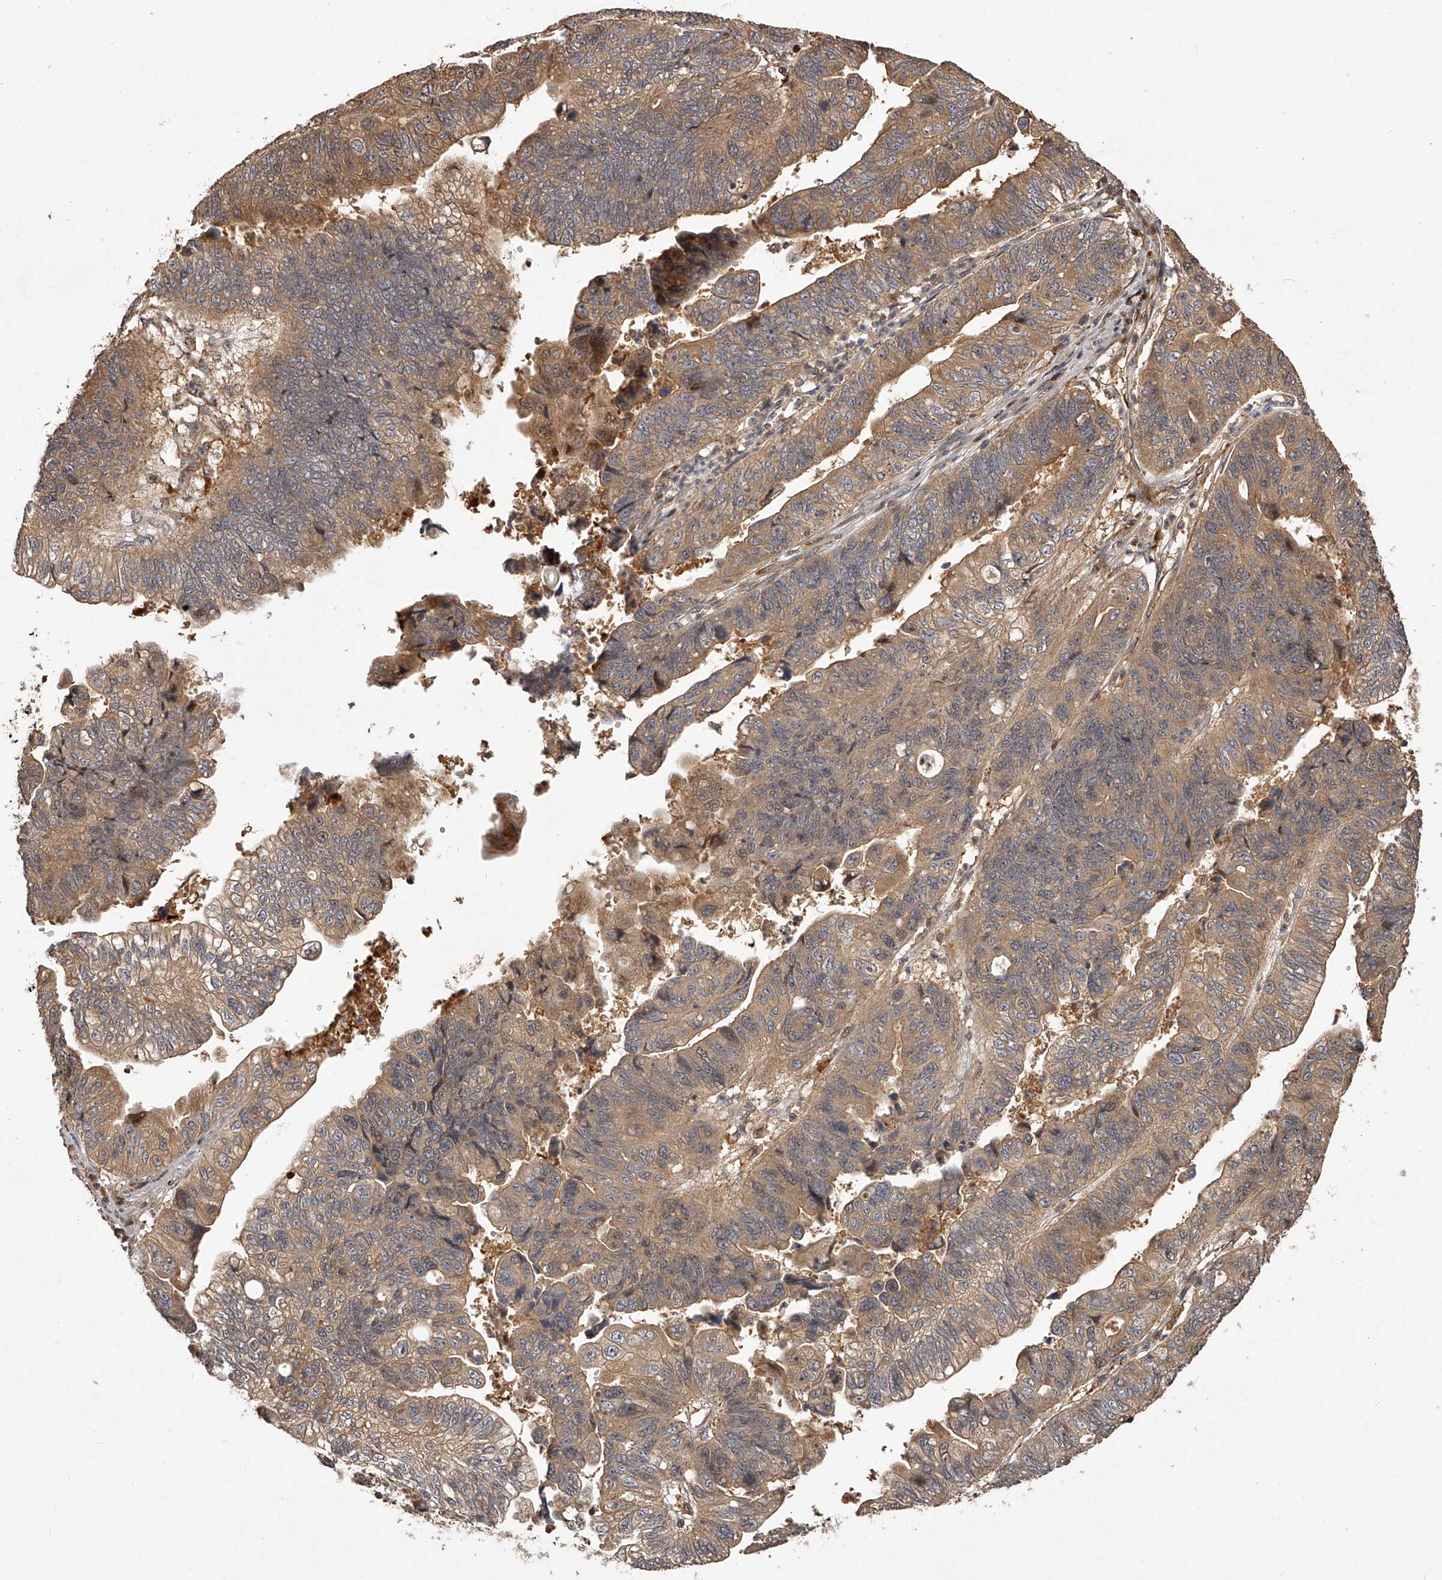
{"staining": {"intensity": "moderate", "quantity": ">75%", "location": "cytoplasmic/membranous"}, "tissue": "stomach cancer", "cell_type": "Tumor cells", "image_type": "cancer", "snomed": [{"axis": "morphology", "description": "Adenocarcinoma, NOS"}, {"axis": "topography", "description": "Stomach"}], "caption": "A brown stain labels moderate cytoplasmic/membranous positivity of a protein in human stomach cancer tumor cells.", "gene": "CRYZL1", "patient": {"sex": "male", "age": 59}}